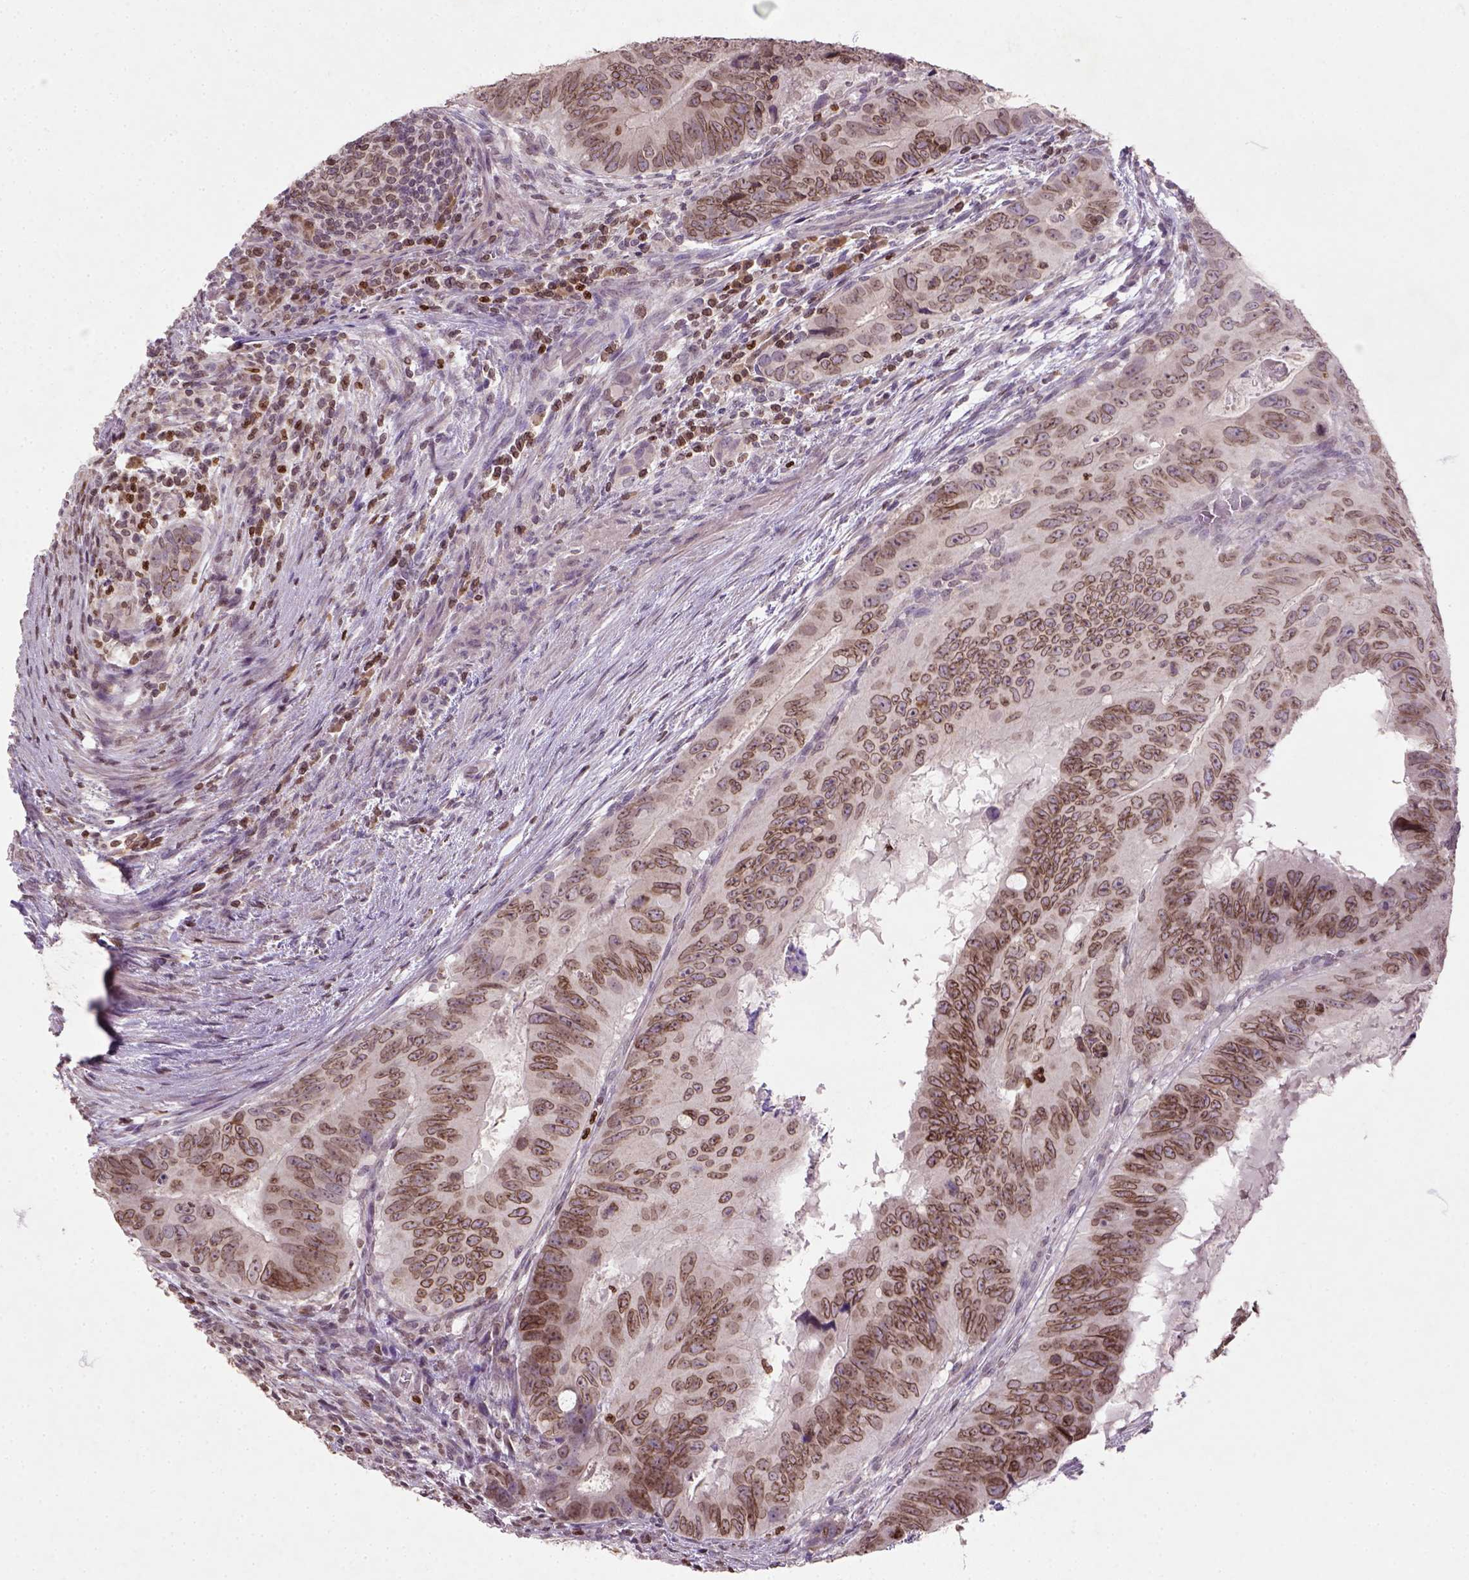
{"staining": {"intensity": "moderate", "quantity": ">75%", "location": "cytoplasmic/membranous,nuclear"}, "tissue": "colorectal cancer", "cell_type": "Tumor cells", "image_type": "cancer", "snomed": [{"axis": "morphology", "description": "Adenocarcinoma, NOS"}, {"axis": "topography", "description": "Colon"}], "caption": "This is a photomicrograph of immunohistochemistry staining of adenocarcinoma (colorectal), which shows moderate staining in the cytoplasmic/membranous and nuclear of tumor cells.", "gene": "NUDT3", "patient": {"sex": "male", "age": 79}}